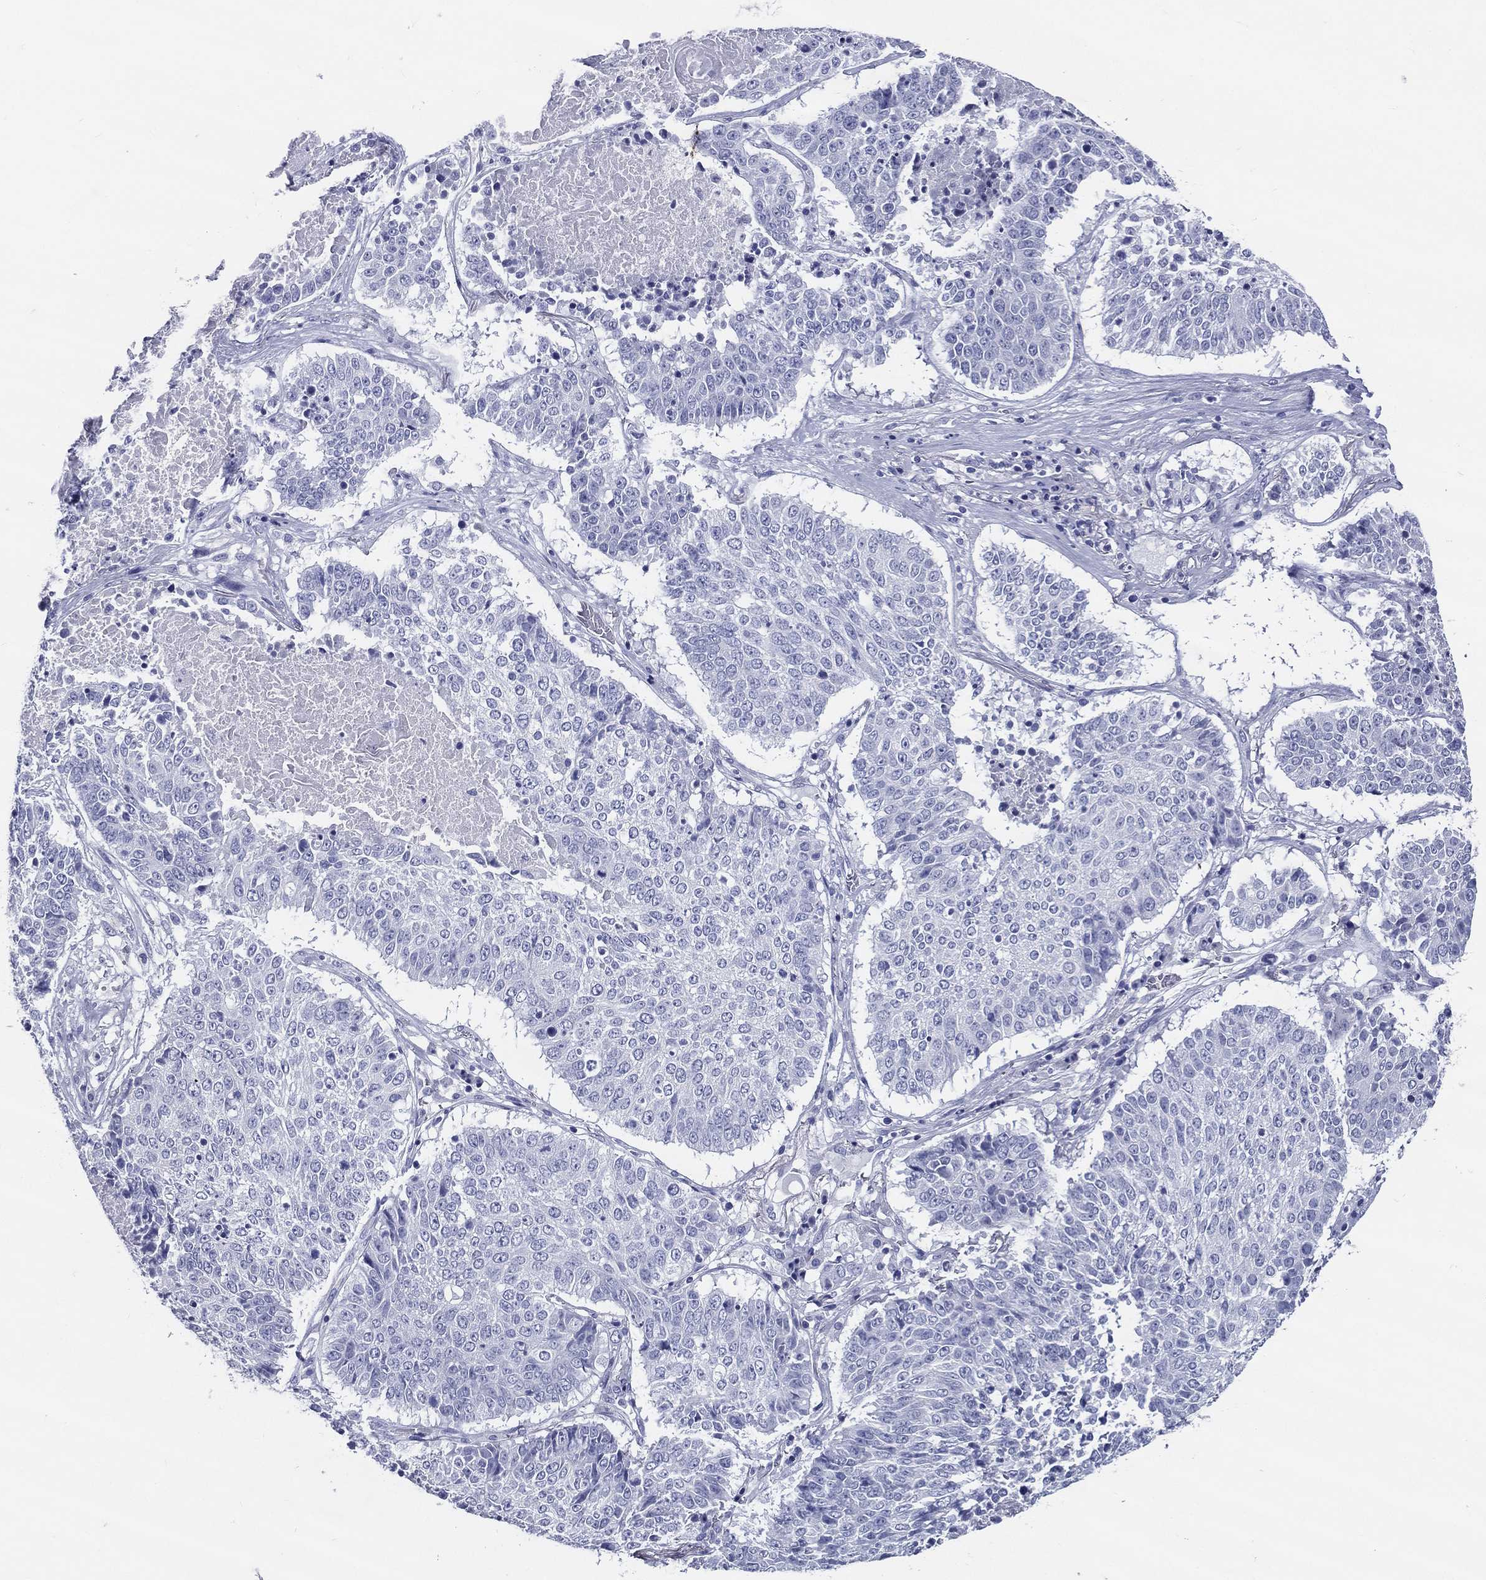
{"staining": {"intensity": "negative", "quantity": "none", "location": "none"}, "tissue": "lung cancer", "cell_type": "Tumor cells", "image_type": "cancer", "snomed": [{"axis": "morphology", "description": "Squamous cell carcinoma, NOS"}, {"axis": "topography", "description": "Lung"}], "caption": "This is an IHC micrograph of lung cancer. There is no positivity in tumor cells.", "gene": "ACE2", "patient": {"sex": "male", "age": 64}}